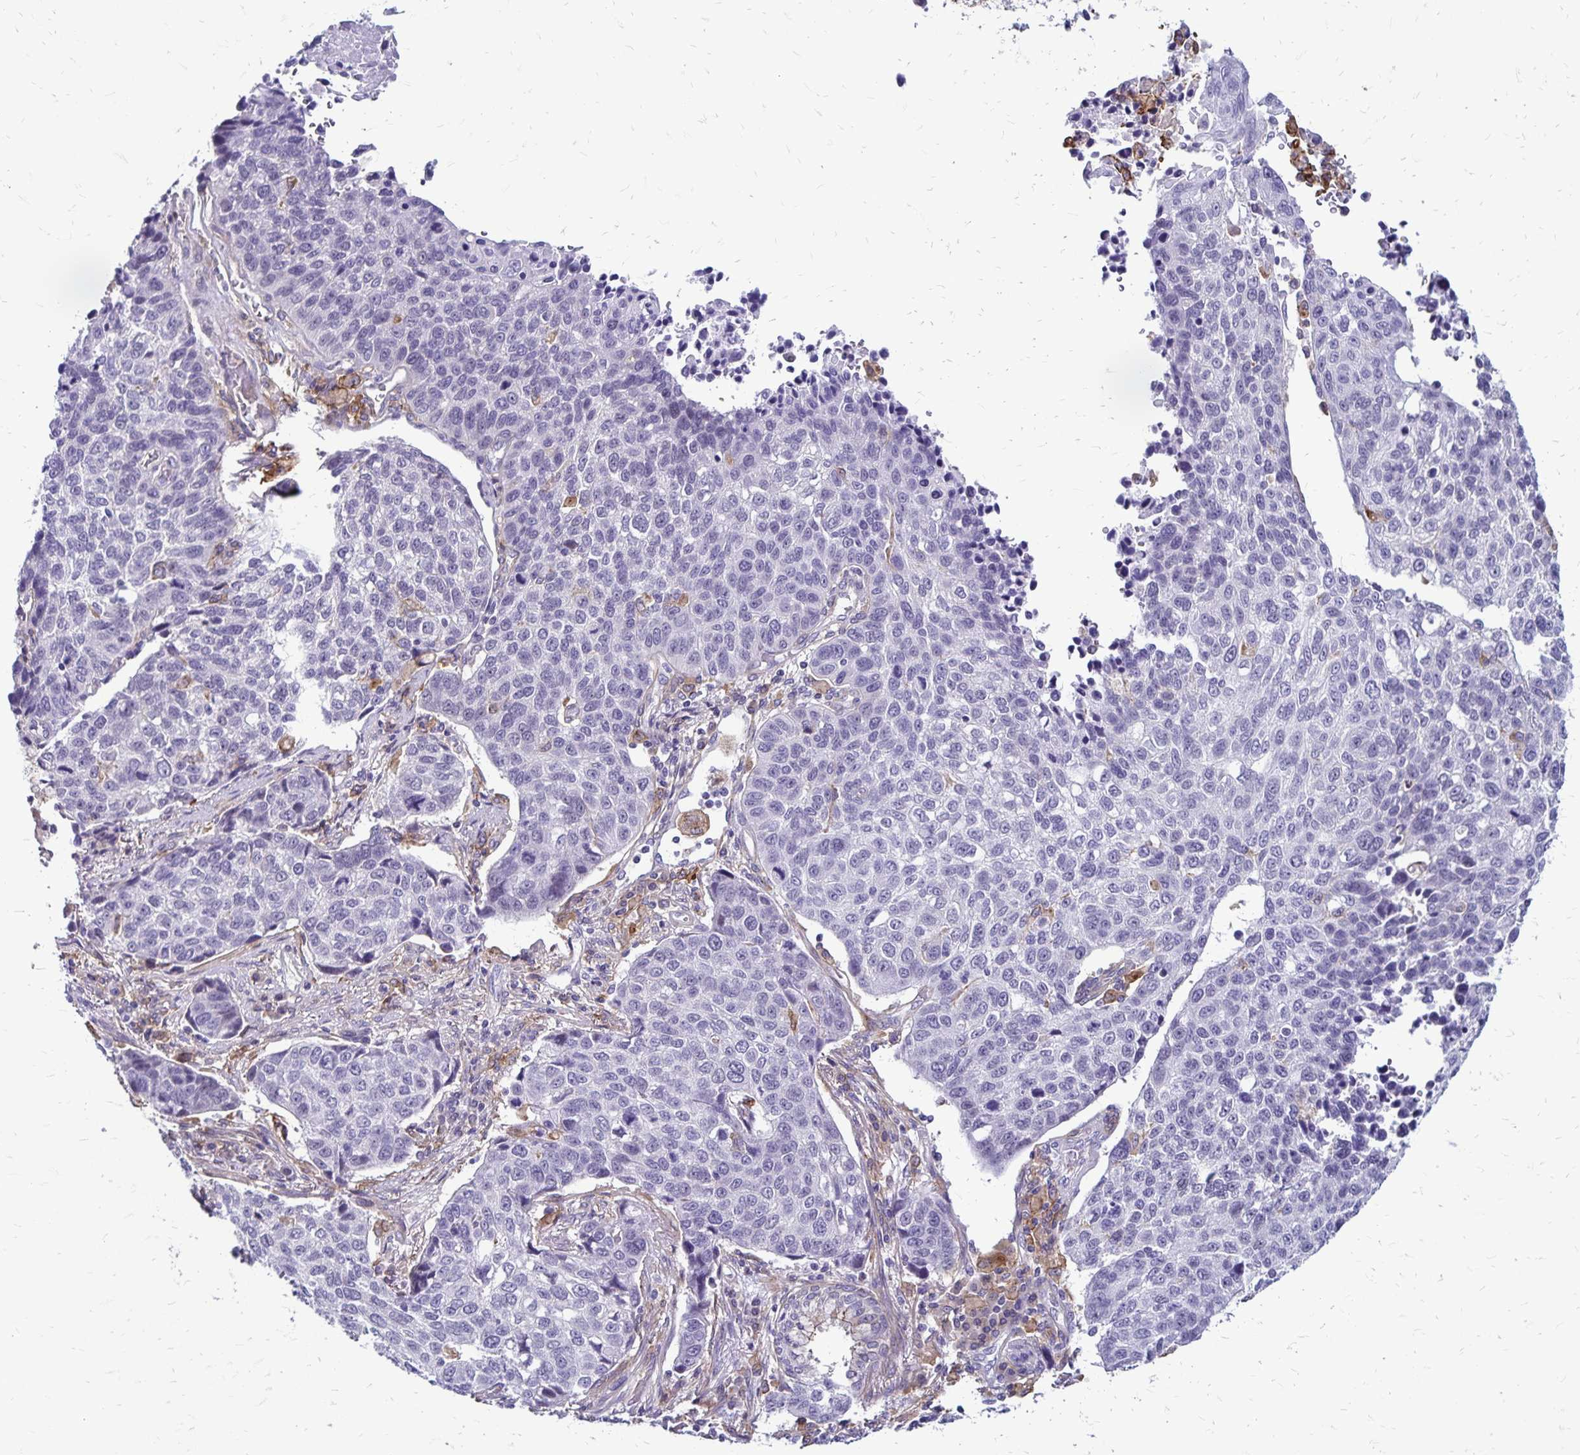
{"staining": {"intensity": "negative", "quantity": "none", "location": "none"}, "tissue": "lung cancer", "cell_type": "Tumor cells", "image_type": "cancer", "snomed": [{"axis": "morphology", "description": "Squamous cell carcinoma, NOS"}, {"axis": "topography", "description": "Lymph node"}, {"axis": "topography", "description": "Lung"}], "caption": "A histopathology image of lung cancer (squamous cell carcinoma) stained for a protein shows no brown staining in tumor cells.", "gene": "TNS3", "patient": {"sex": "male", "age": 61}}